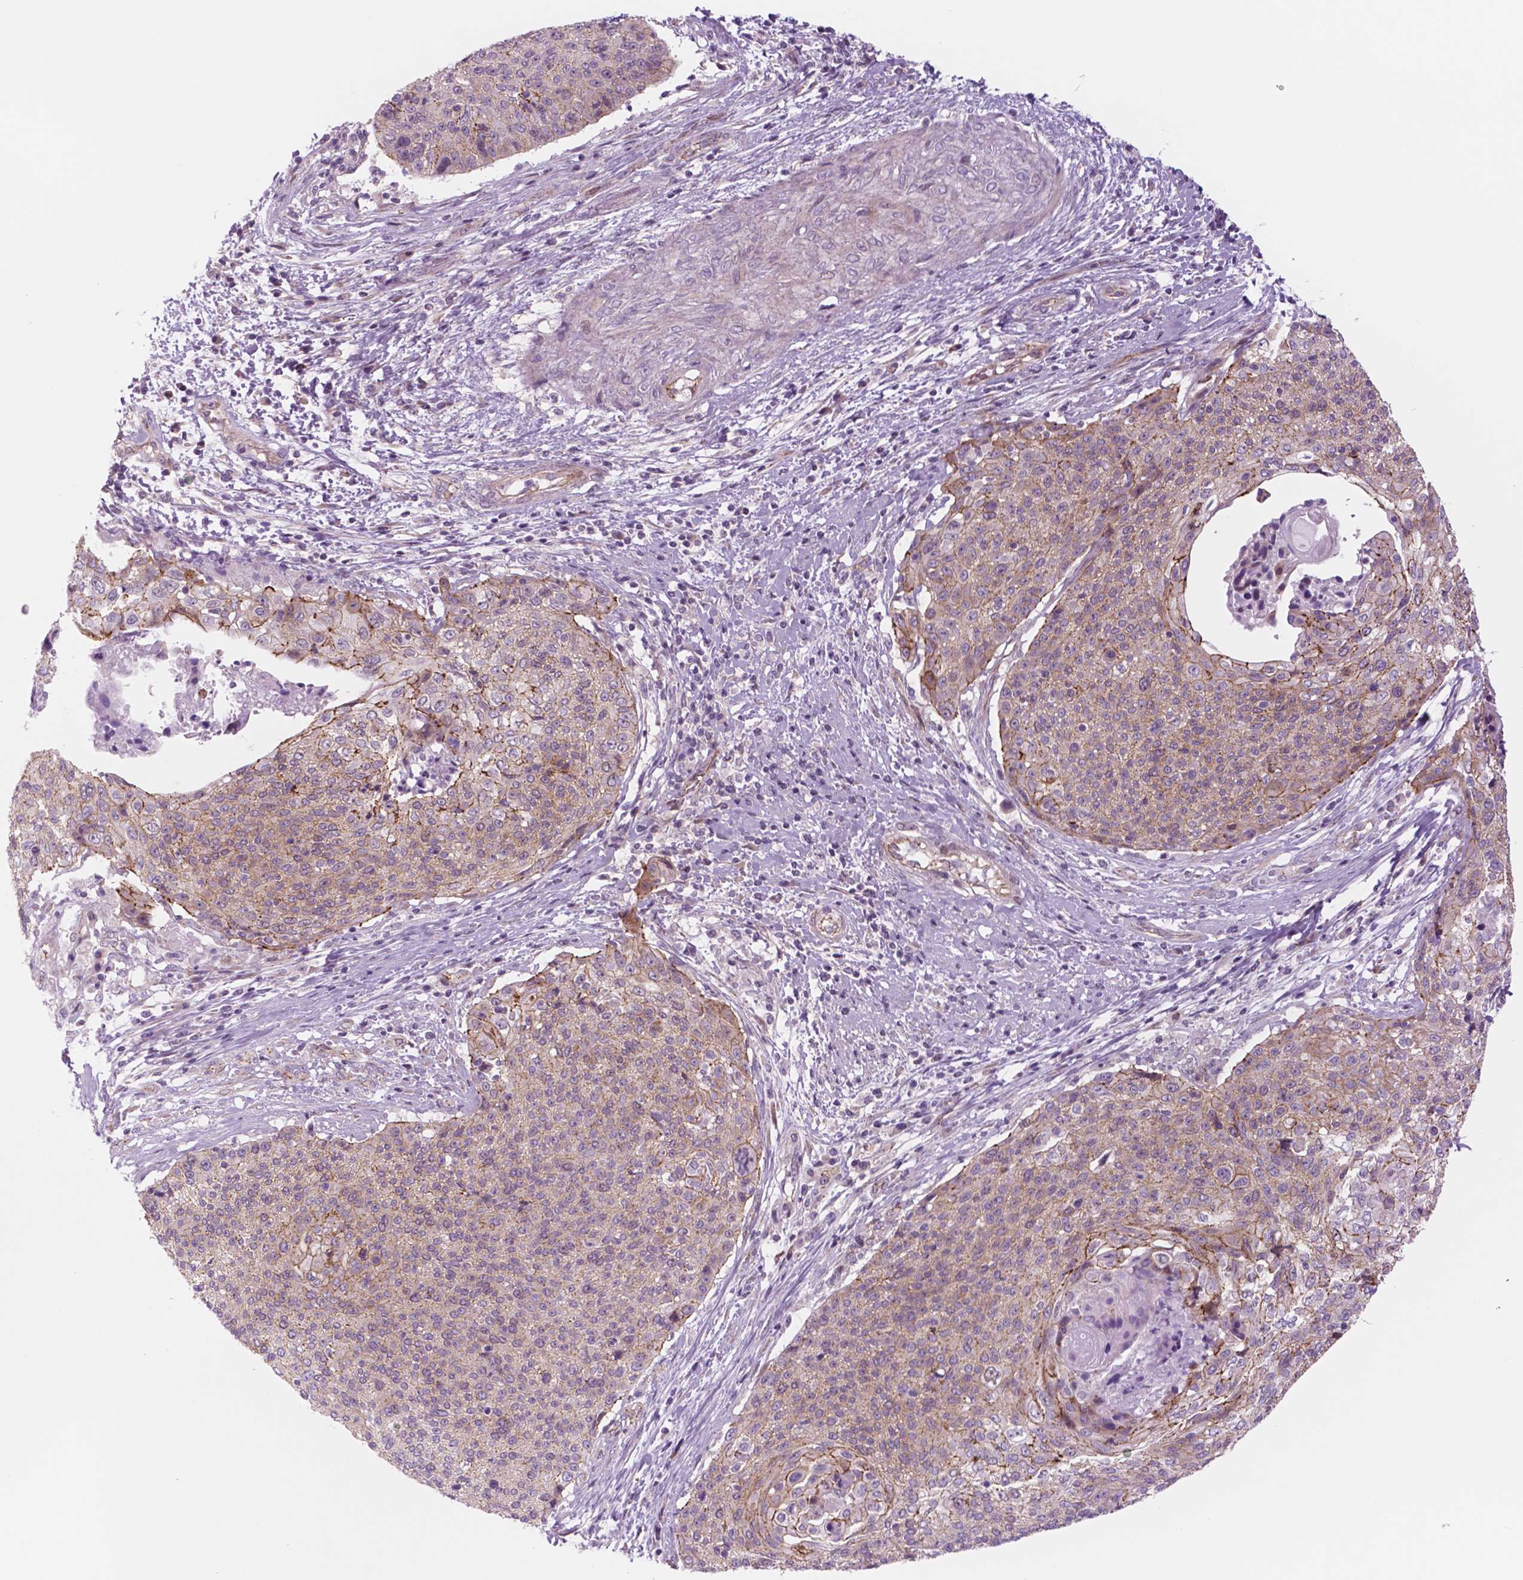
{"staining": {"intensity": "moderate", "quantity": "25%-75%", "location": "cytoplasmic/membranous"}, "tissue": "cervical cancer", "cell_type": "Tumor cells", "image_type": "cancer", "snomed": [{"axis": "morphology", "description": "Squamous cell carcinoma, NOS"}, {"axis": "topography", "description": "Cervix"}], "caption": "IHC micrograph of cervical cancer (squamous cell carcinoma) stained for a protein (brown), which reveals medium levels of moderate cytoplasmic/membranous staining in about 25%-75% of tumor cells.", "gene": "RND3", "patient": {"sex": "female", "age": 31}}